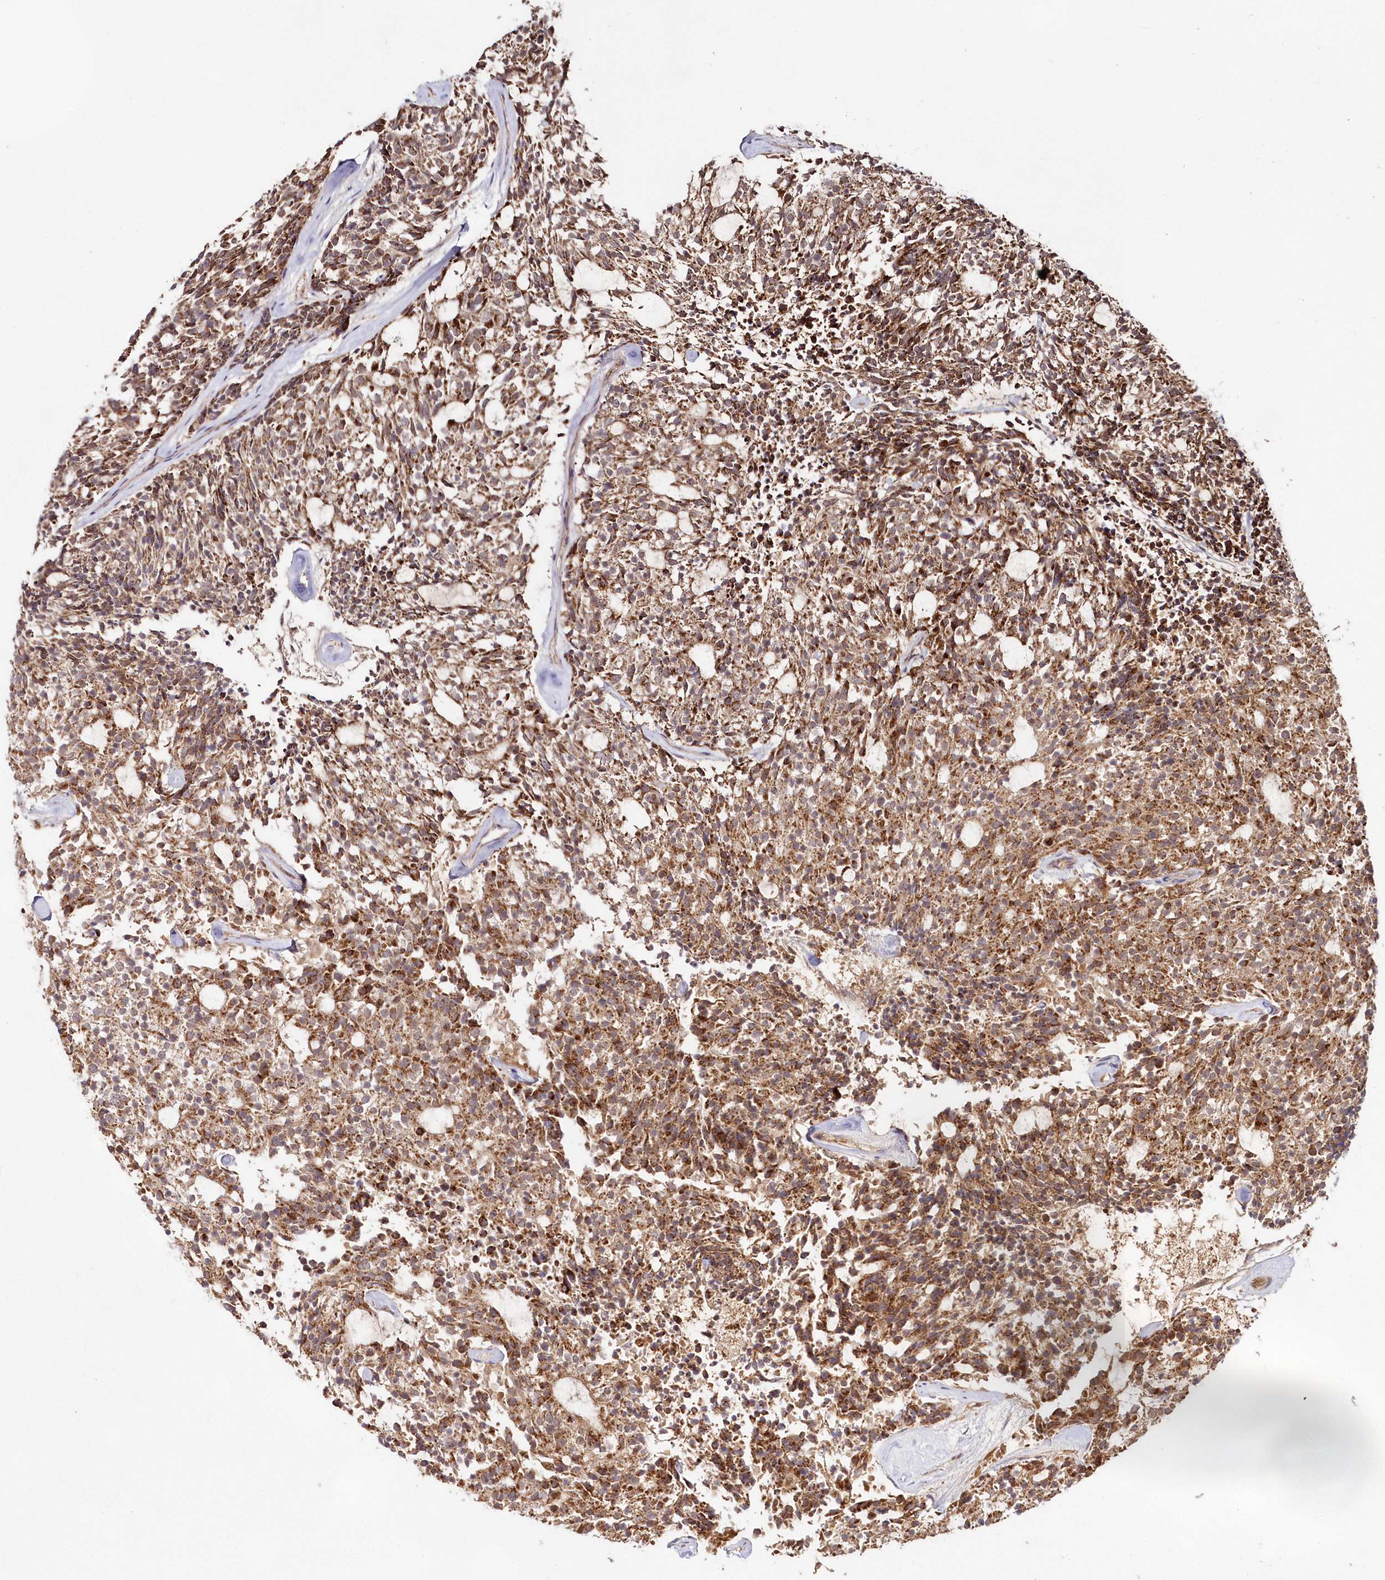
{"staining": {"intensity": "moderate", "quantity": ">75%", "location": "cytoplasmic/membranous"}, "tissue": "carcinoid", "cell_type": "Tumor cells", "image_type": "cancer", "snomed": [{"axis": "morphology", "description": "Carcinoid, malignant, NOS"}, {"axis": "topography", "description": "Pancreas"}], "caption": "Immunohistochemical staining of human carcinoid (malignant) shows moderate cytoplasmic/membranous protein staining in approximately >75% of tumor cells. The staining was performed using DAB, with brown indicating positive protein expression. Nuclei are stained blue with hematoxylin.", "gene": "IMPA1", "patient": {"sex": "female", "age": 54}}